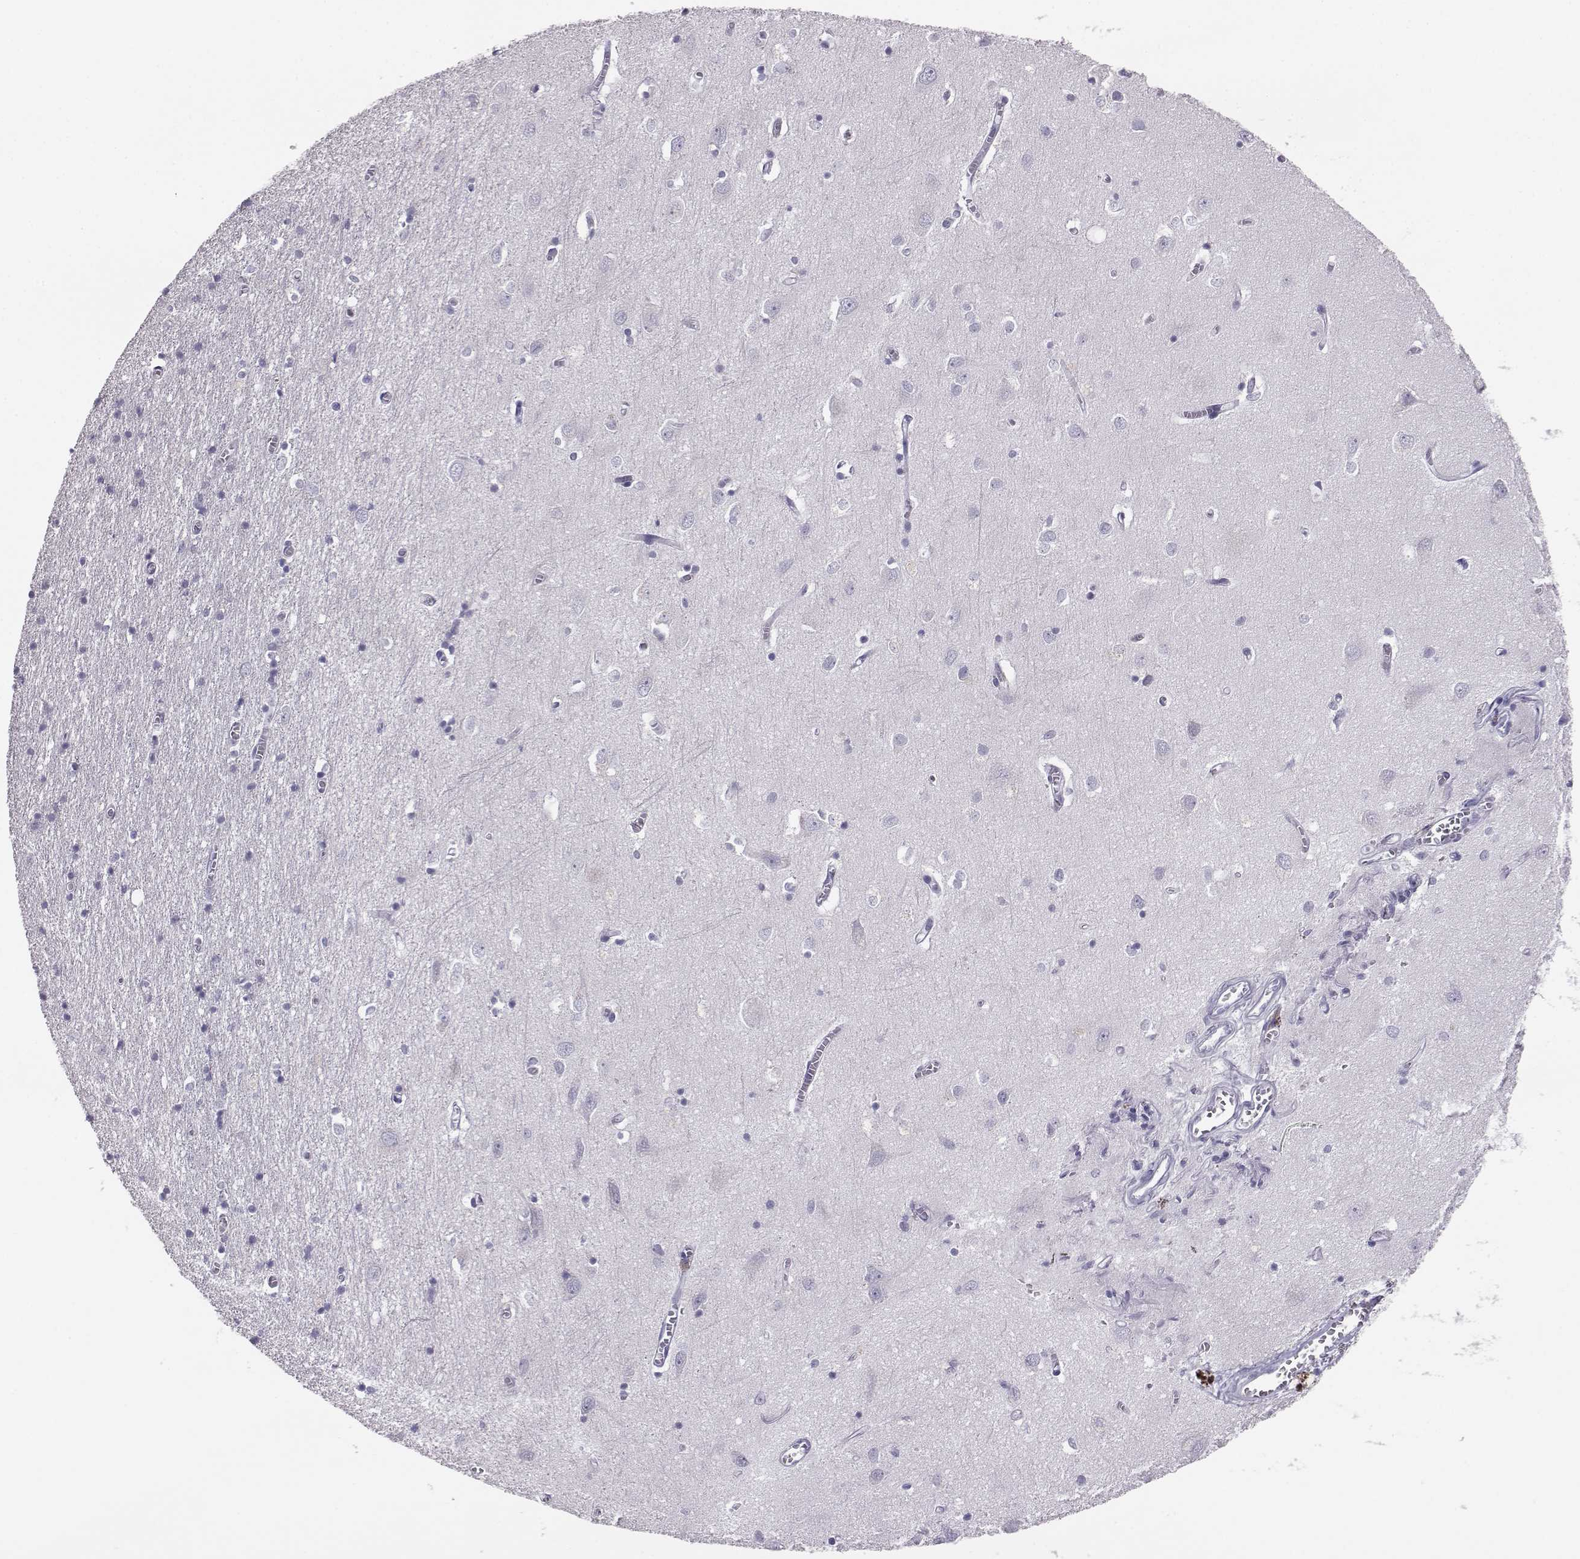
{"staining": {"intensity": "negative", "quantity": "none", "location": "none"}, "tissue": "cerebral cortex", "cell_type": "Endothelial cells", "image_type": "normal", "snomed": [{"axis": "morphology", "description": "Normal tissue, NOS"}, {"axis": "topography", "description": "Cerebral cortex"}], "caption": "An immunohistochemistry (IHC) micrograph of normal cerebral cortex is shown. There is no staining in endothelial cells of cerebral cortex. (IHC, brightfield microscopy, high magnification).", "gene": "ITLN1", "patient": {"sex": "male", "age": 70}}